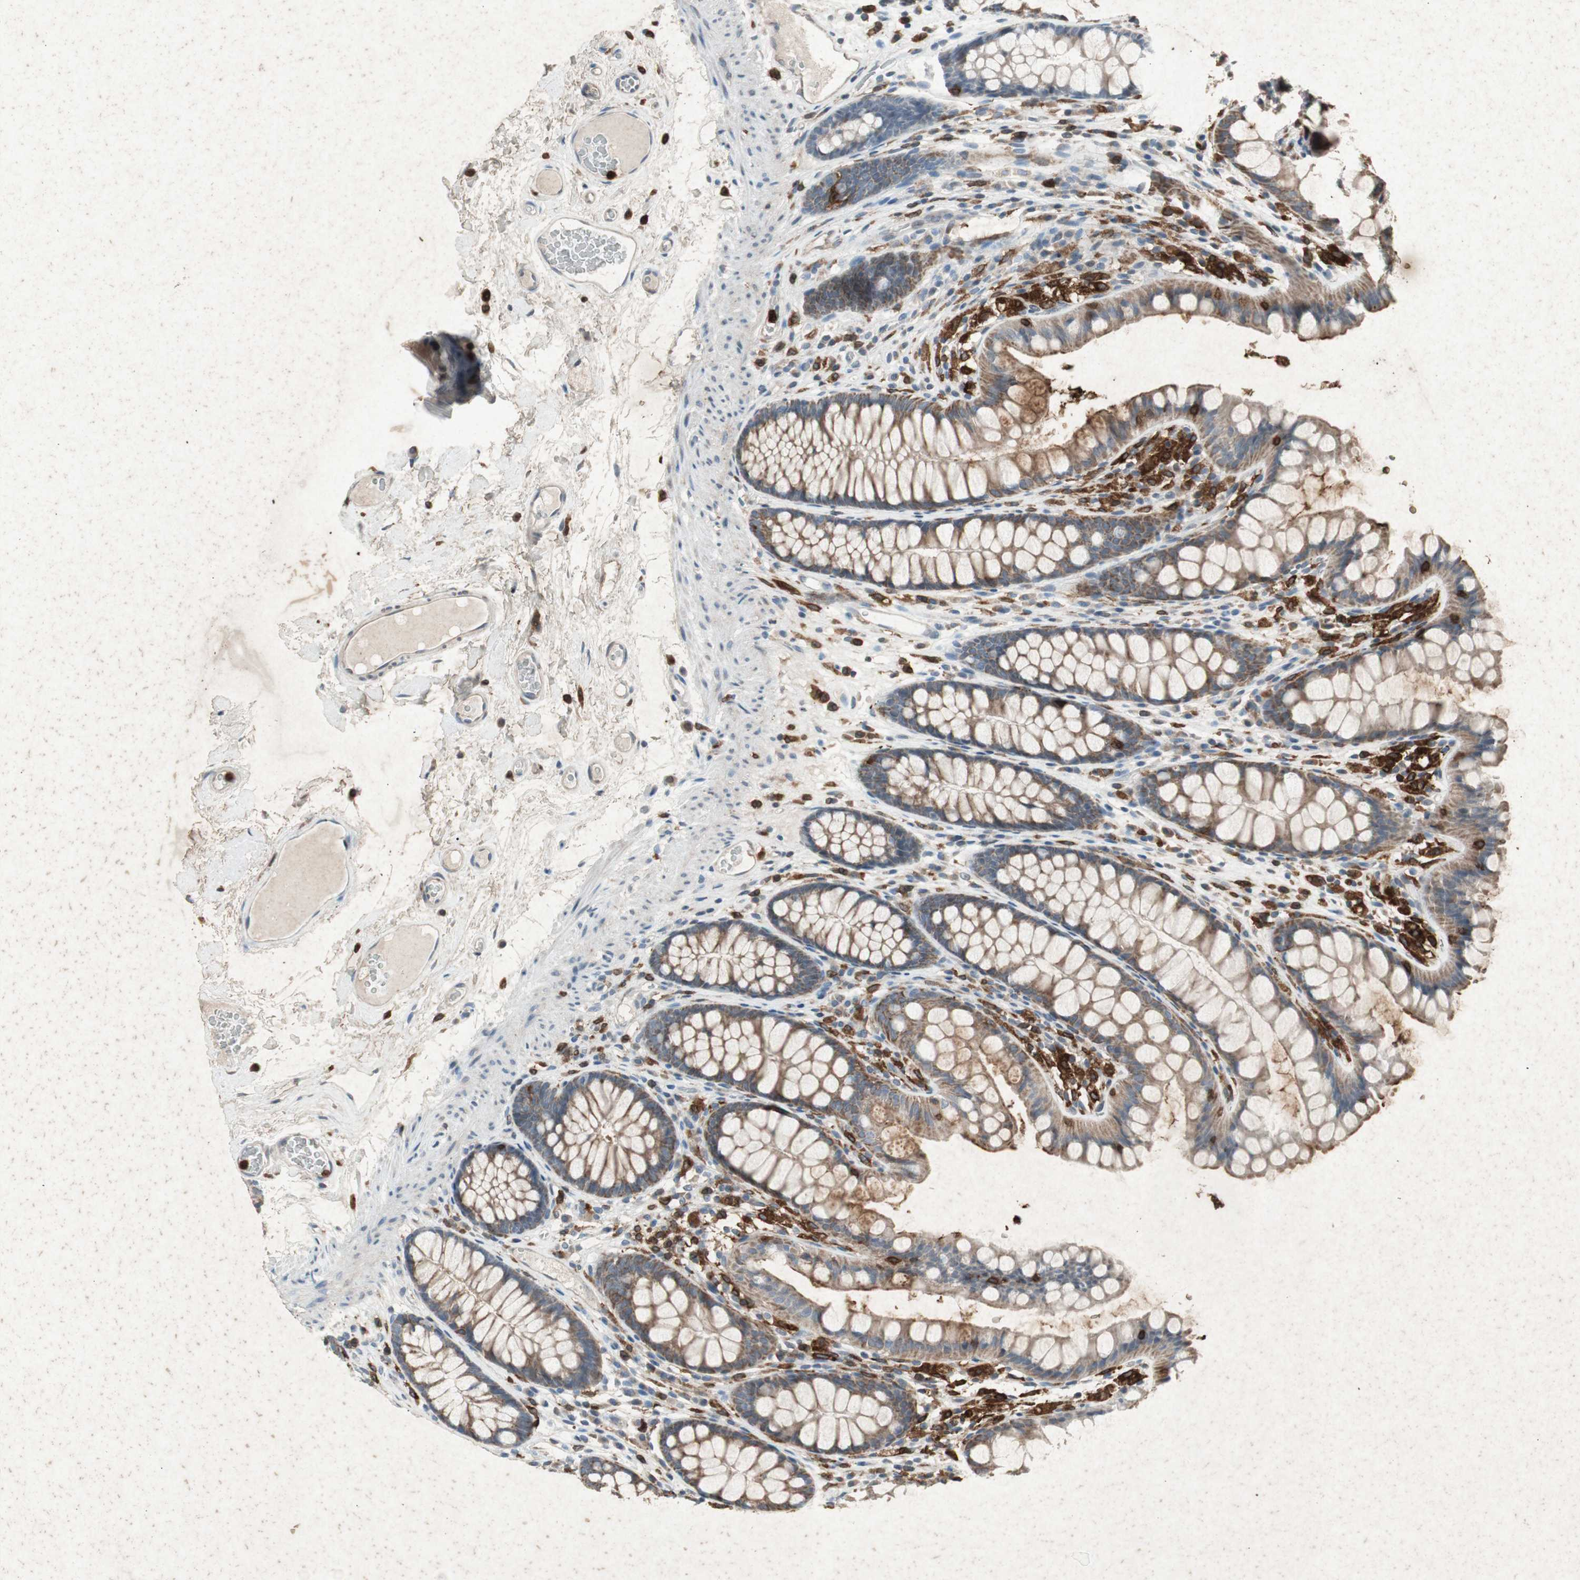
{"staining": {"intensity": "moderate", "quantity": "<25%", "location": "cytoplasmic/membranous"}, "tissue": "colon", "cell_type": "Endothelial cells", "image_type": "normal", "snomed": [{"axis": "morphology", "description": "Normal tissue, NOS"}, {"axis": "topography", "description": "Colon"}], "caption": "Moderate cytoplasmic/membranous positivity for a protein is seen in about <25% of endothelial cells of benign colon using immunohistochemistry.", "gene": "TYROBP", "patient": {"sex": "female", "age": 55}}